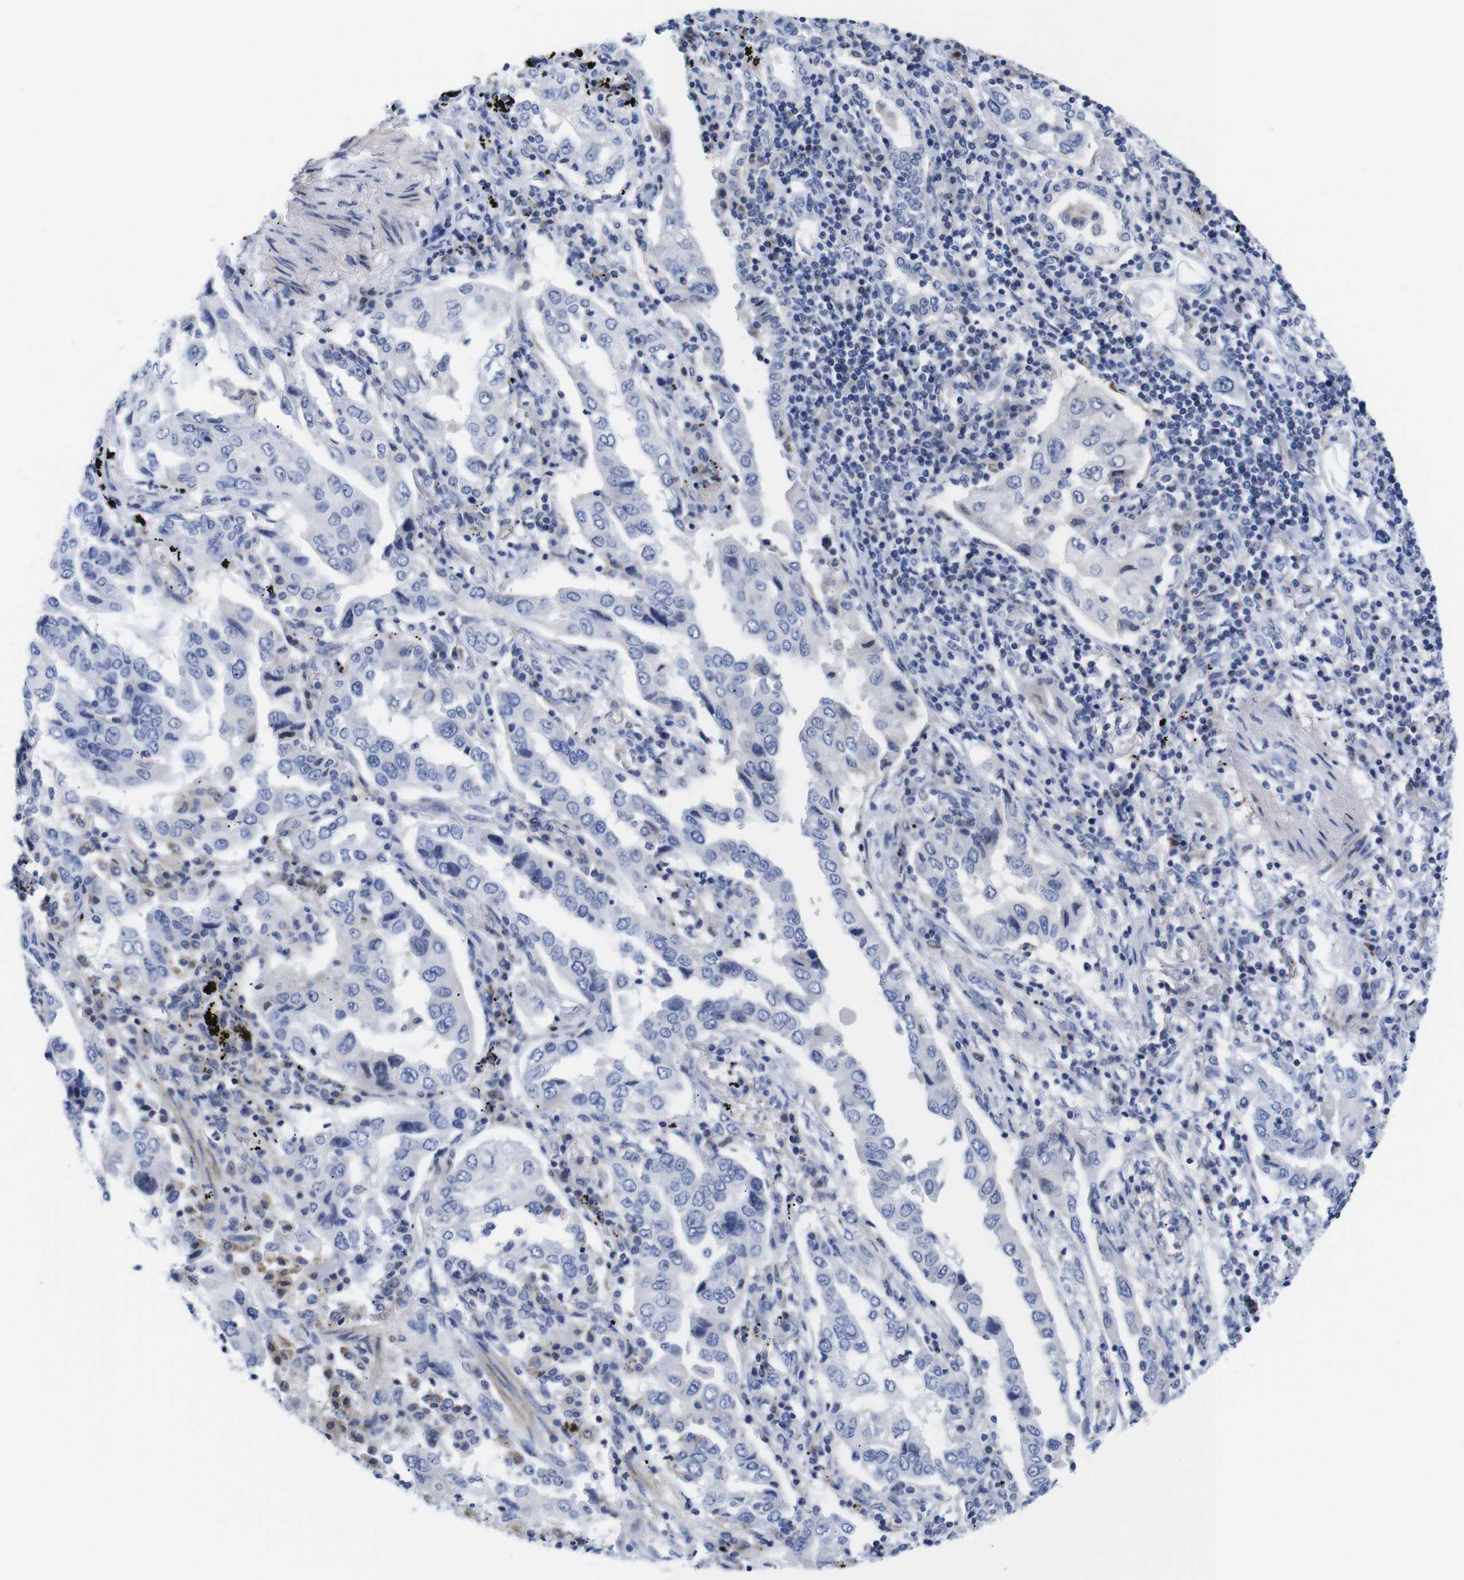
{"staining": {"intensity": "negative", "quantity": "none", "location": "none"}, "tissue": "lung cancer", "cell_type": "Tumor cells", "image_type": "cancer", "snomed": [{"axis": "morphology", "description": "Adenocarcinoma, NOS"}, {"axis": "topography", "description": "Lung"}], "caption": "Tumor cells are negative for protein expression in human lung cancer.", "gene": "LRRC55", "patient": {"sex": "female", "age": 65}}